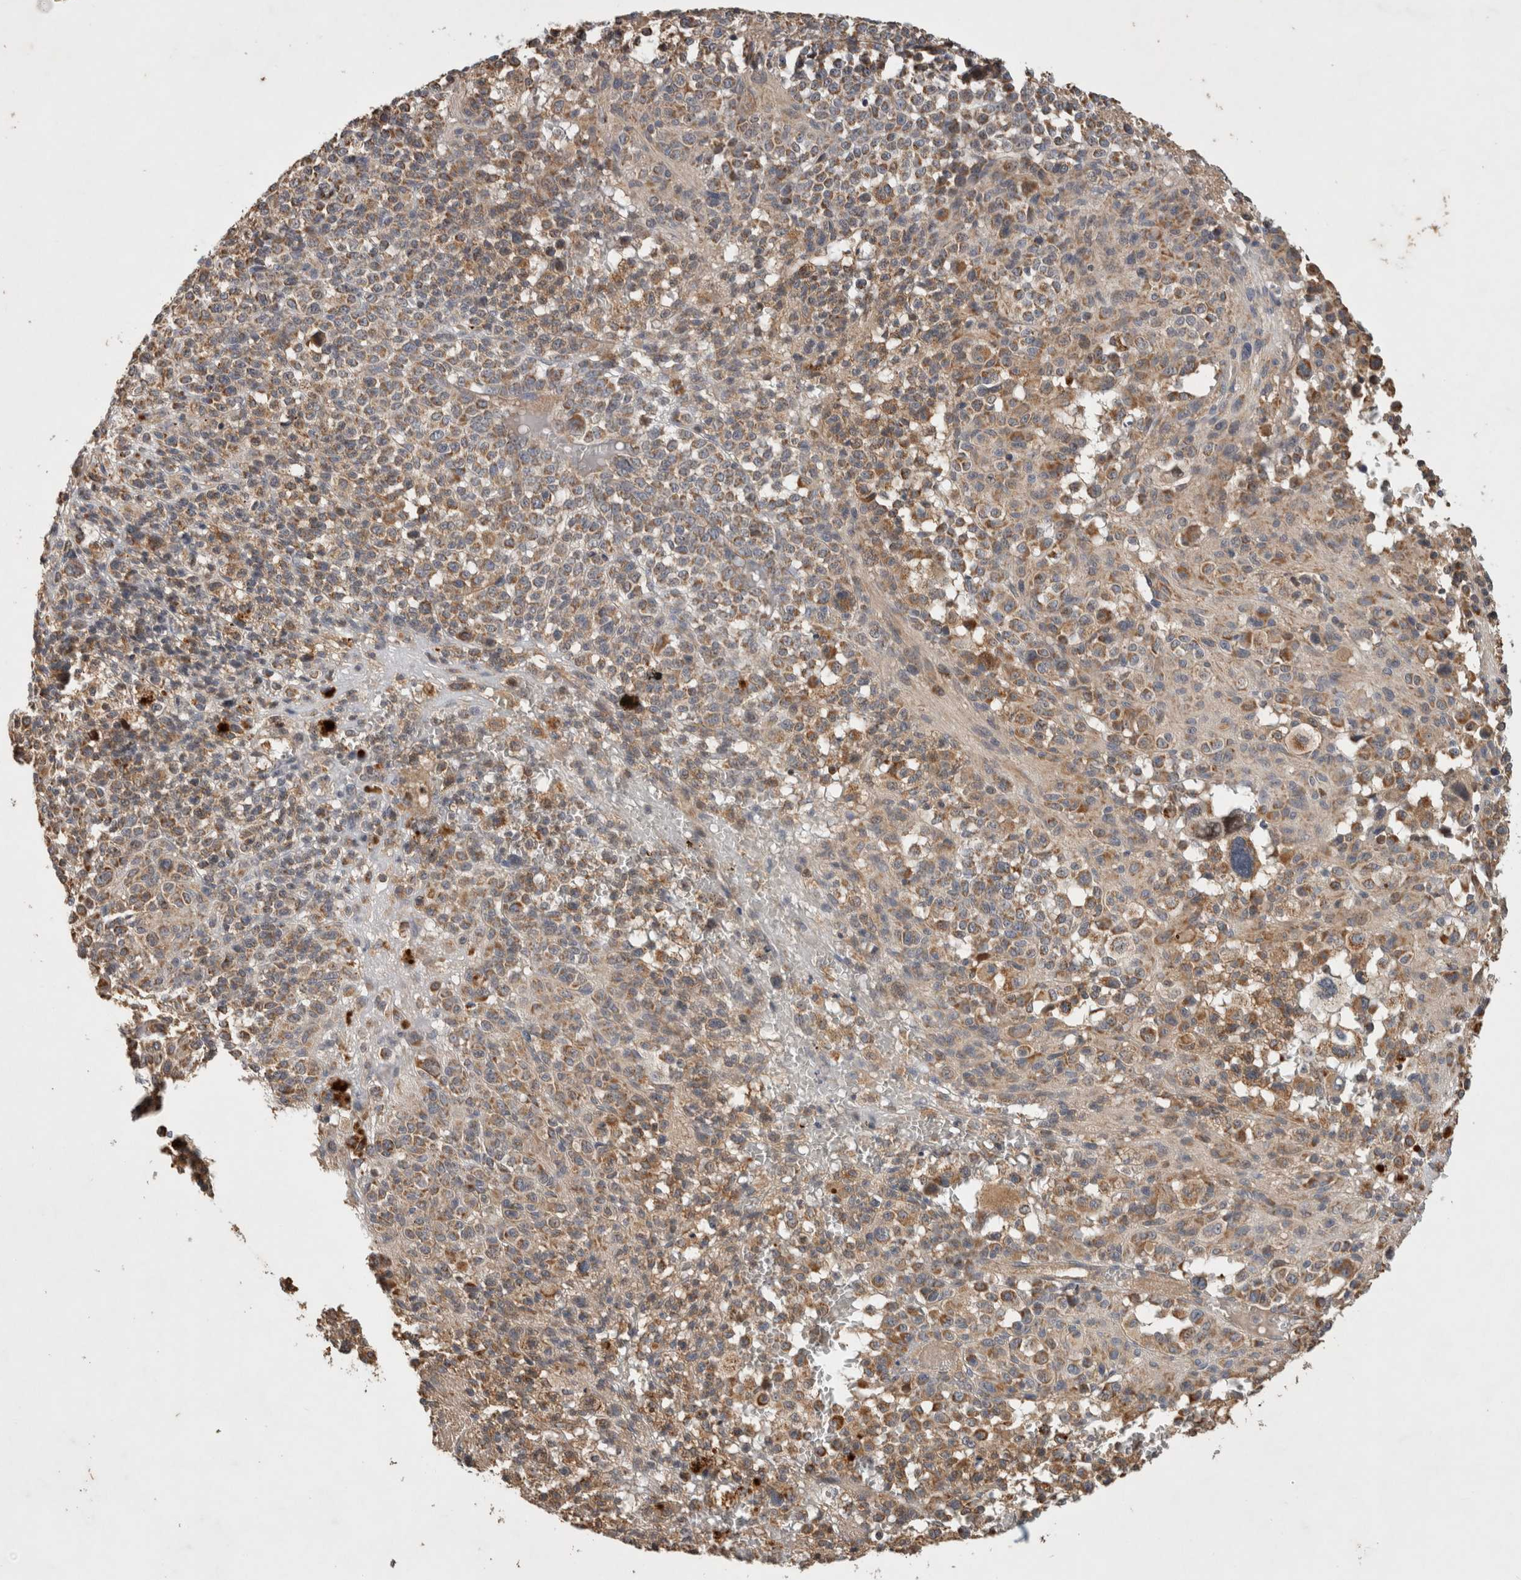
{"staining": {"intensity": "moderate", "quantity": "25%-75%", "location": "cytoplasmic/membranous"}, "tissue": "melanoma", "cell_type": "Tumor cells", "image_type": "cancer", "snomed": [{"axis": "morphology", "description": "Malignant melanoma, Metastatic site"}, {"axis": "topography", "description": "Skin"}], "caption": "Melanoma stained for a protein demonstrates moderate cytoplasmic/membranous positivity in tumor cells.", "gene": "SERAC1", "patient": {"sex": "female", "age": 74}}